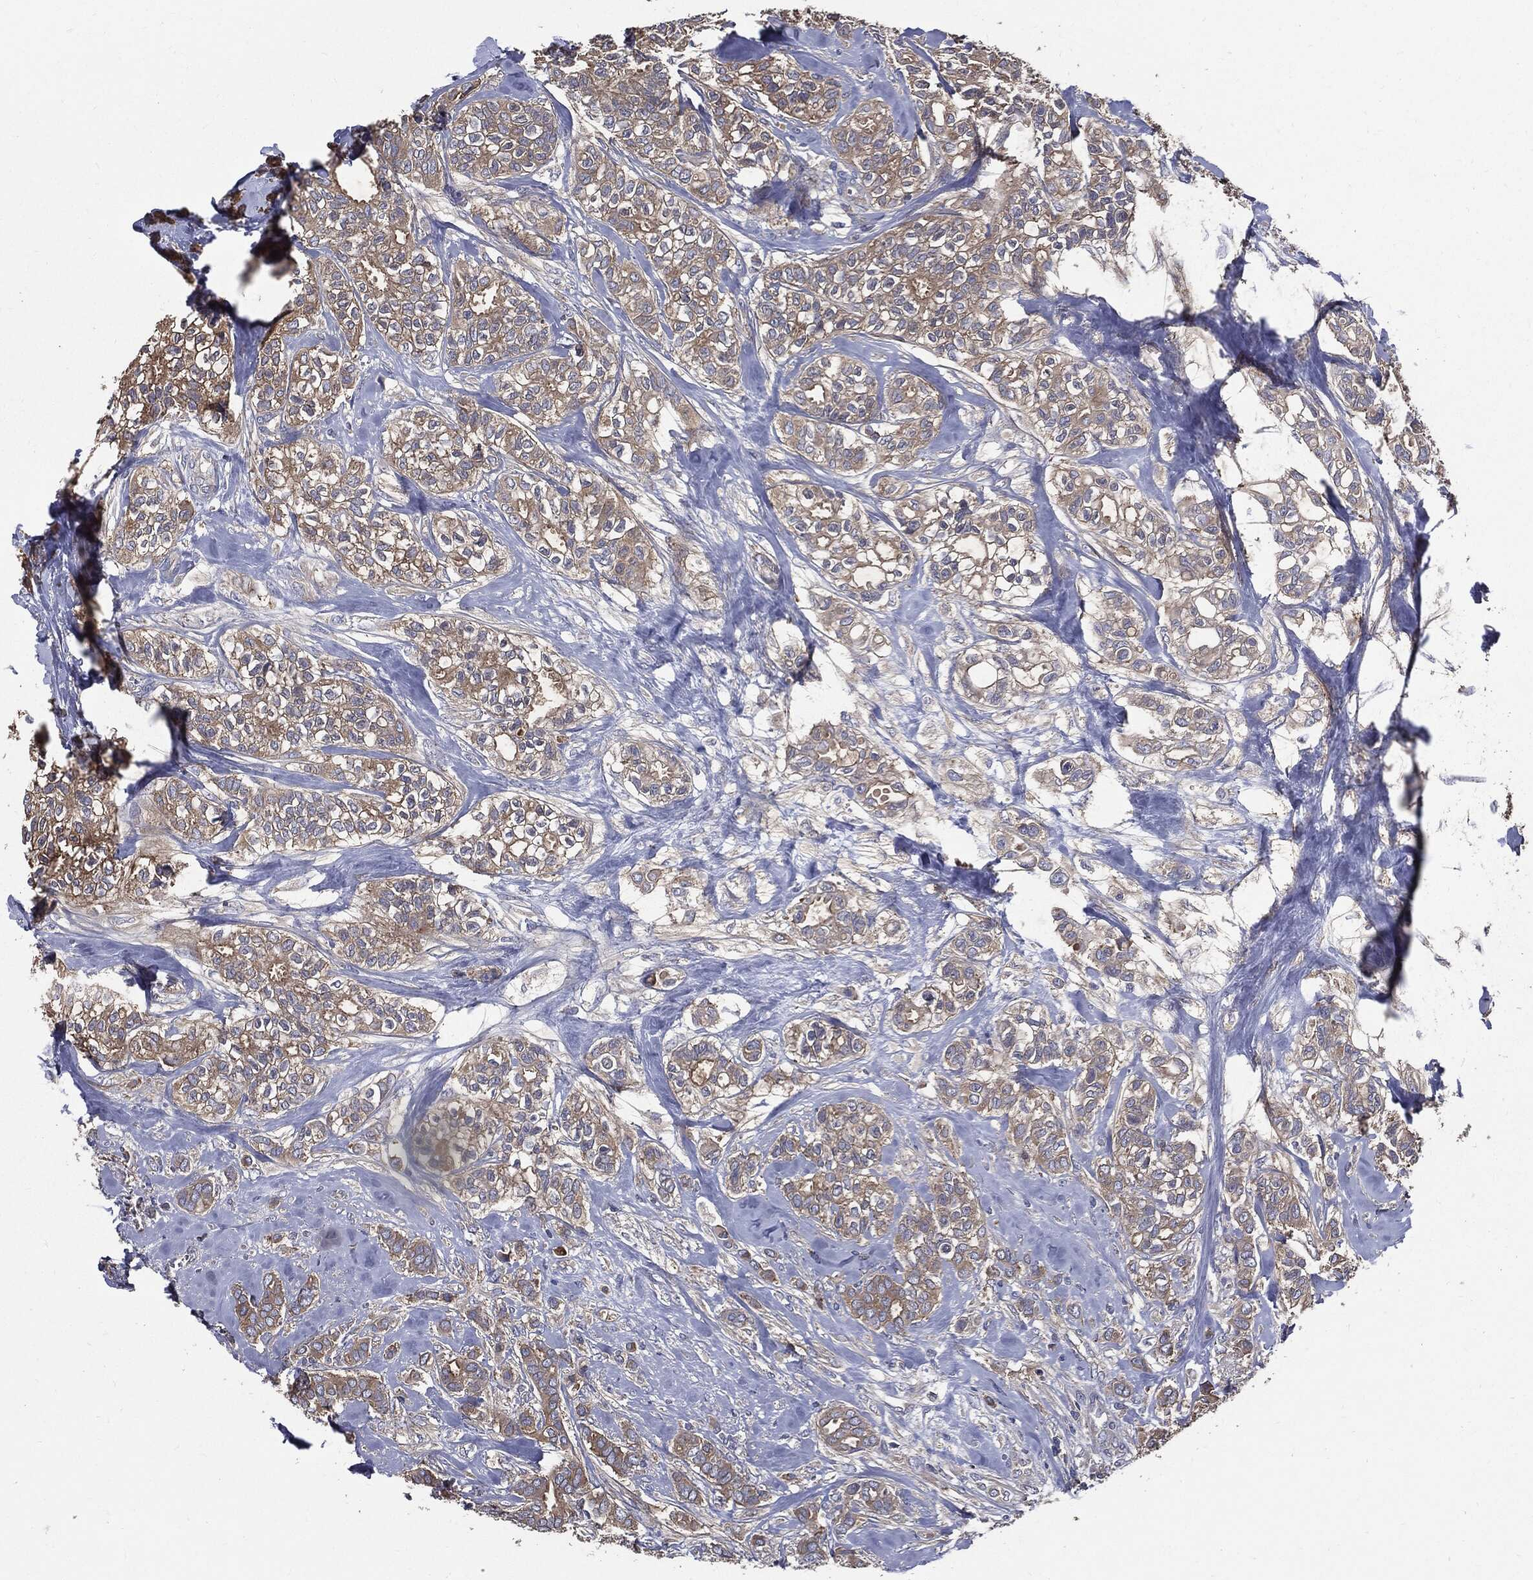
{"staining": {"intensity": "moderate", "quantity": ">75%", "location": "cytoplasmic/membranous"}, "tissue": "breast cancer", "cell_type": "Tumor cells", "image_type": "cancer", "snomed": [{"axis": "morphology", "description": "Duct carcinoma"}, {"axis": "topography", "description": "Breast"}], "caption": "Breast cancer stained for a protein shows moderate cytoplasmic/membranous positivity in tumor cells.", "gene": "PDCD6IP", "patient": {"sex": "female", "age": 71}}